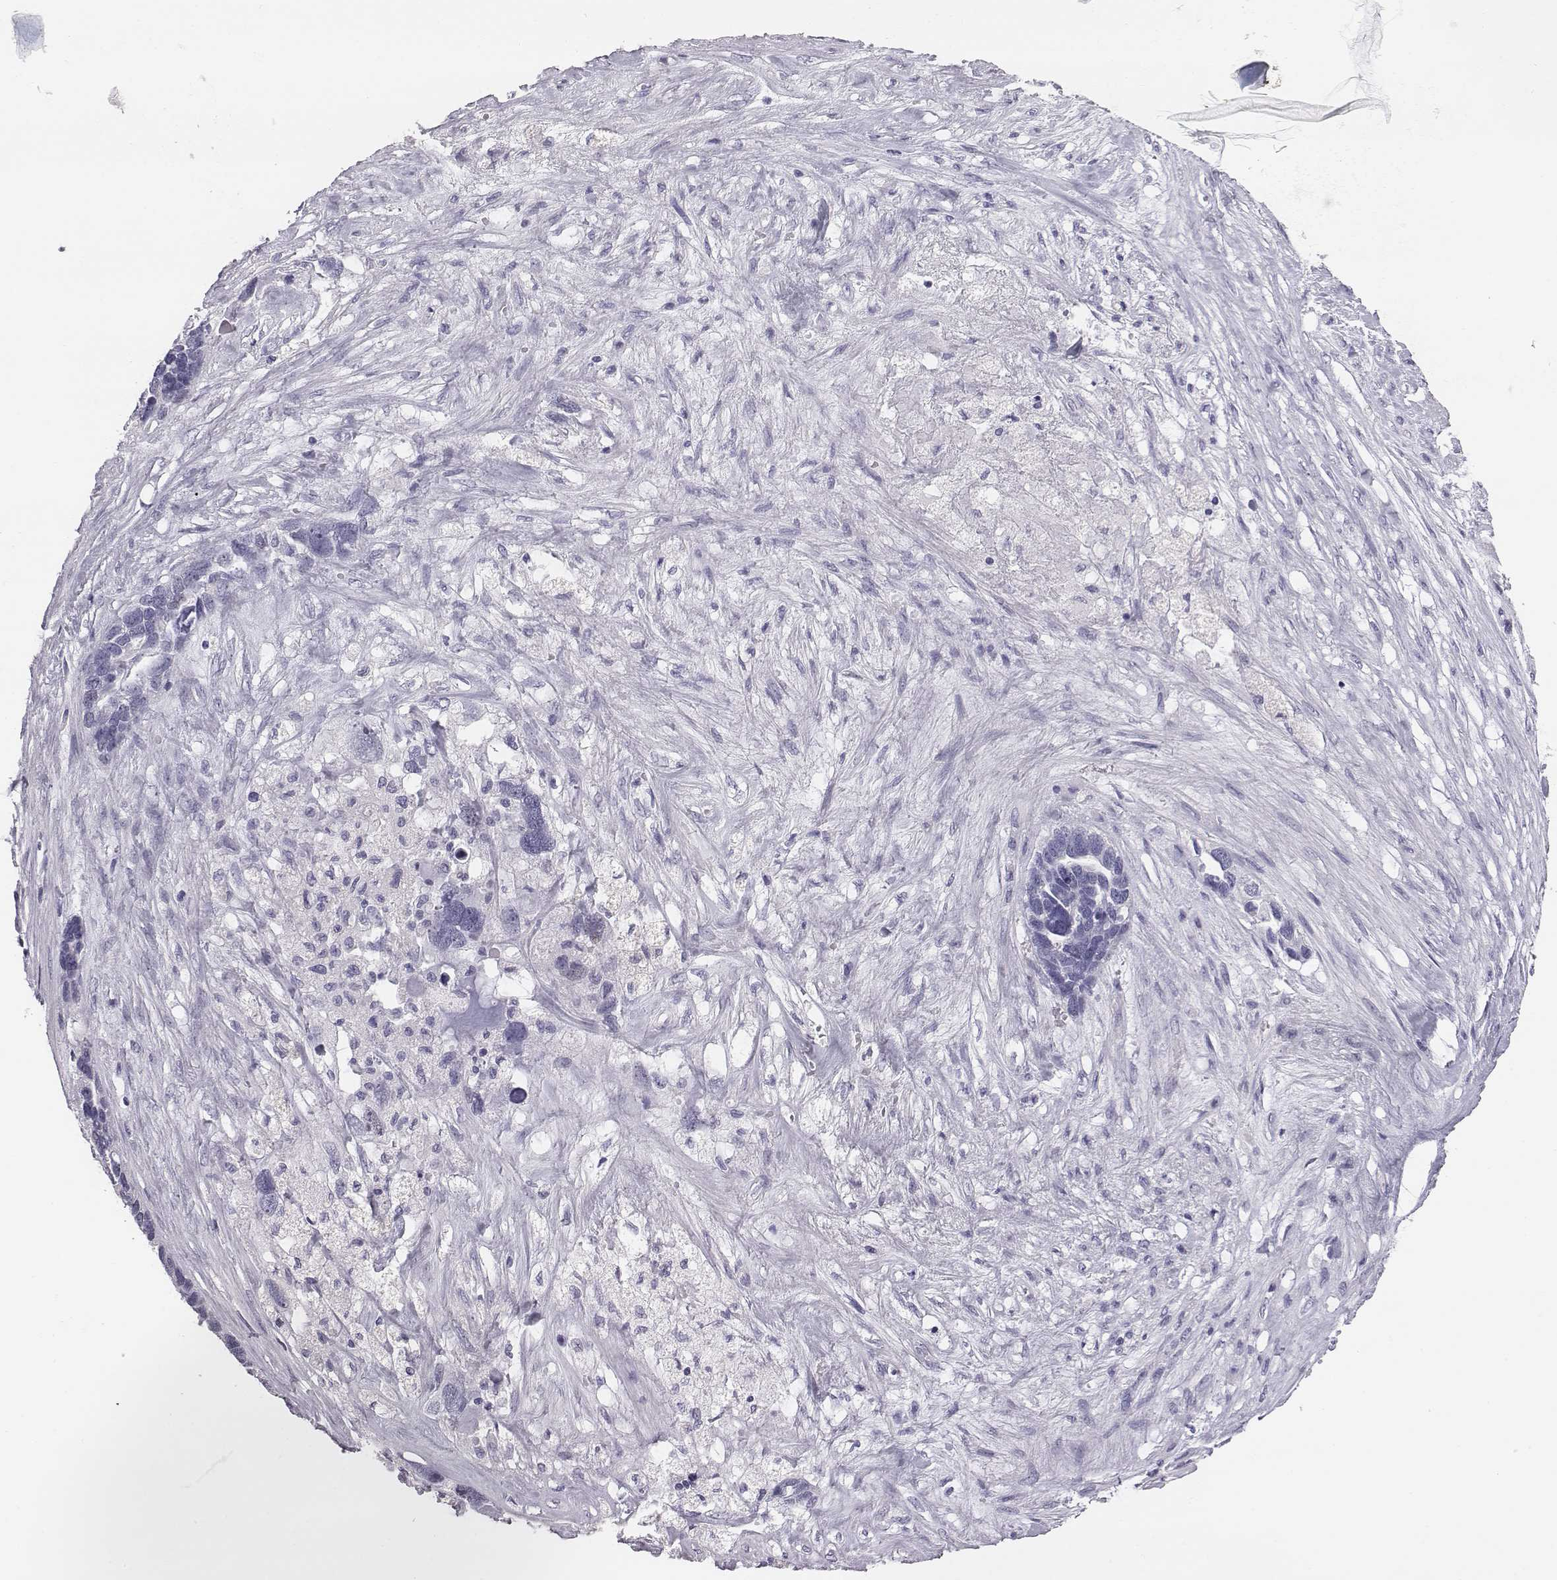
{"staining": {"intensity": "negative", "quantity": "none", "location": "none"}, "tissue": "ovarian cancer", "cell_type": "Tumor cells", "image_type": "cancer", "snomed": [{"axis": "morphology", "description": "Cystadenocarcinoma, serous, NOS"}, {"axis": "topography", "description": "Ovary"}], "caption": "High magnification brightfield microscopy of serous cystadenocarcinoma (ovarian) stained with DAB (brown) and counterstained with hematoxylin (blue): tumor cells show no significant staining.", "gene": "ACOD1", "patient": {"sex": "female", "age": 54}}